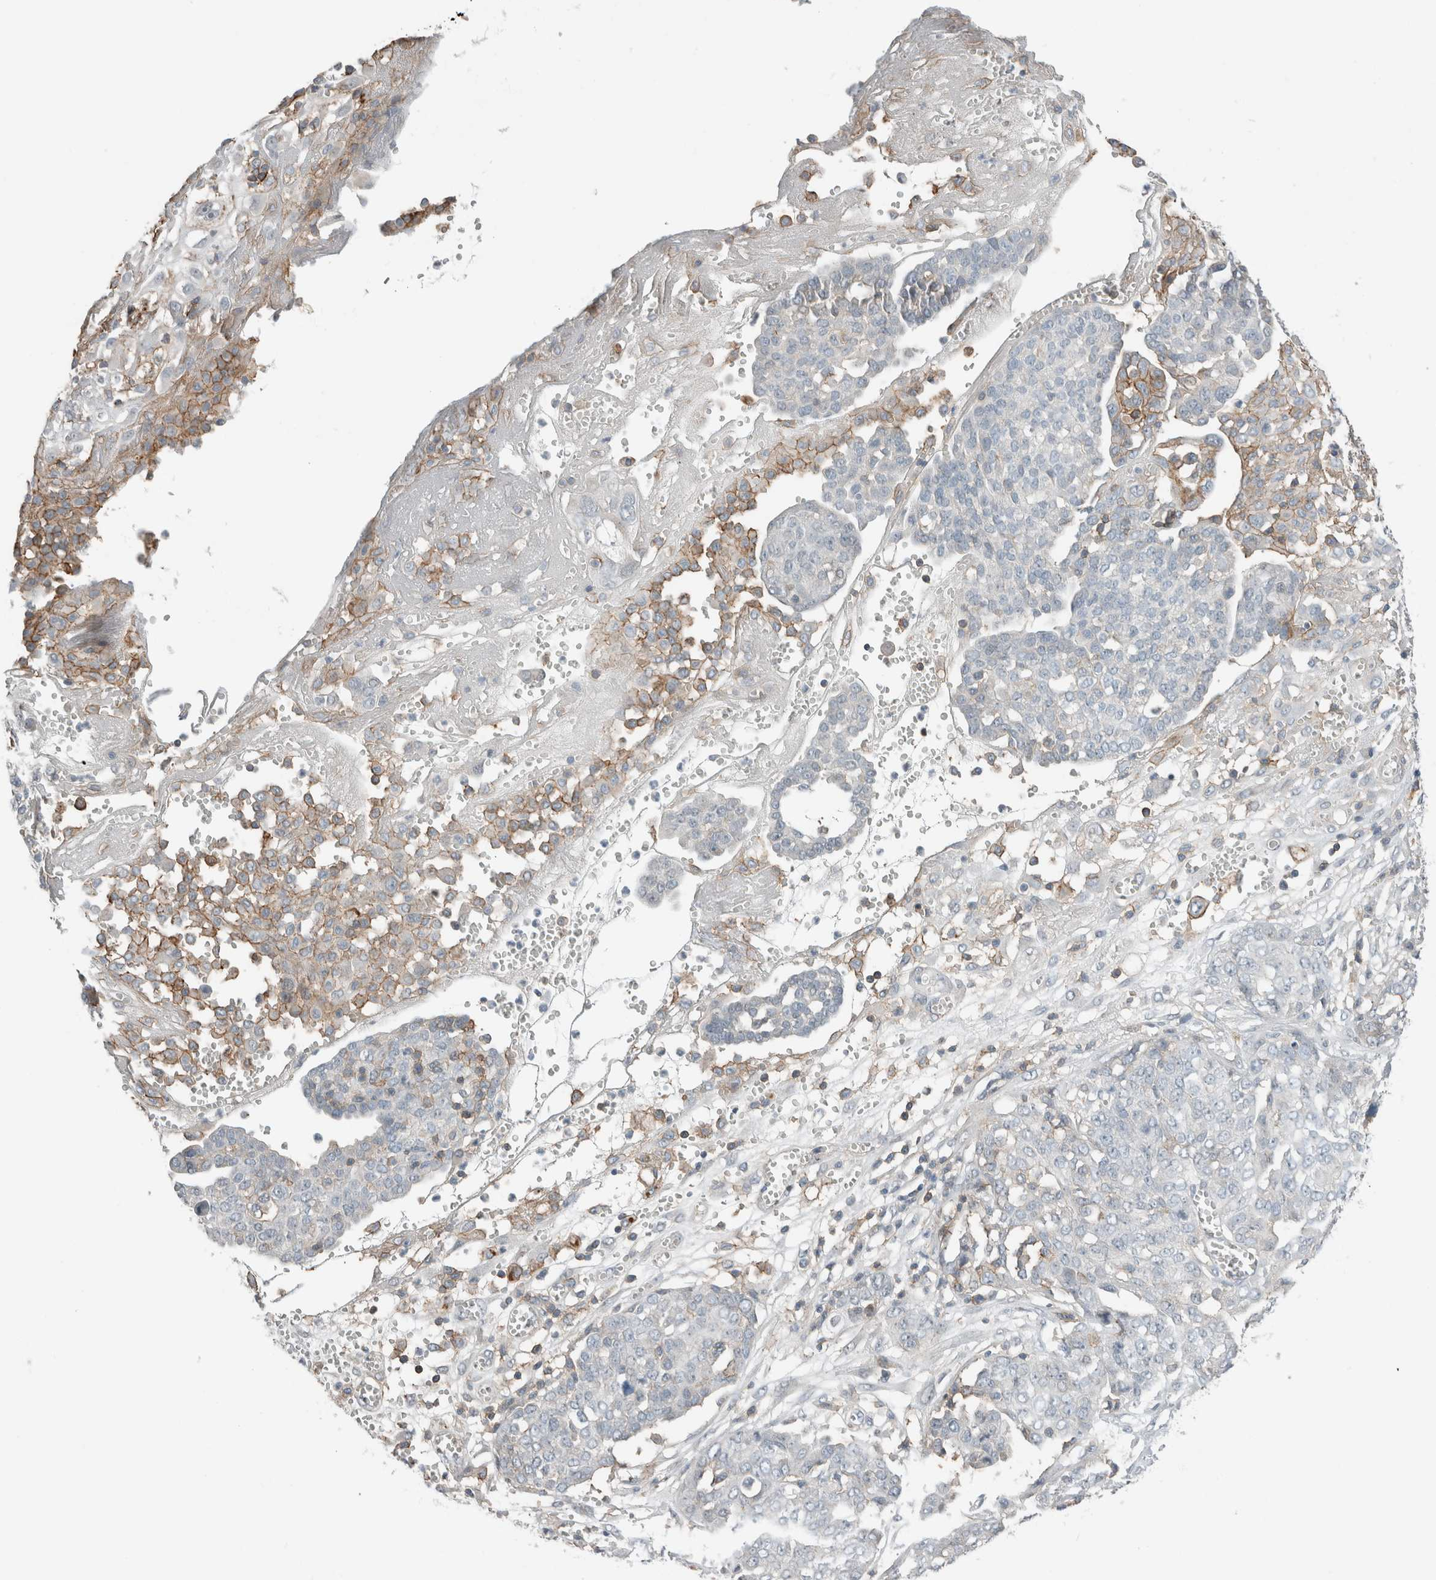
{"staining": {"intensity": "moderate", "quantity": "<25%", "location": "cytoplasmic/membranous"}, "tissue": "ovarian cancer", "cell_type": "Tumor cells", "image_type": "cancer", "snomed": [{"axis": "morphology", "description": "Cystadenocarcinoma, serous, NOS"}, {"axis": "topography", "description": "Soft tissue"}, {"axis": "topography", "description": "Ovary"}], "caption": "Protein expression analysis of human ovarian cancer reveals moderate cytoplasmic/membranous positivity in approximately <25% of tumor cells. (IHC, brightfield microscopy, high magnification).", "gene": "ERCC6L2", "patient": {"sex": "female", "age": 57}}